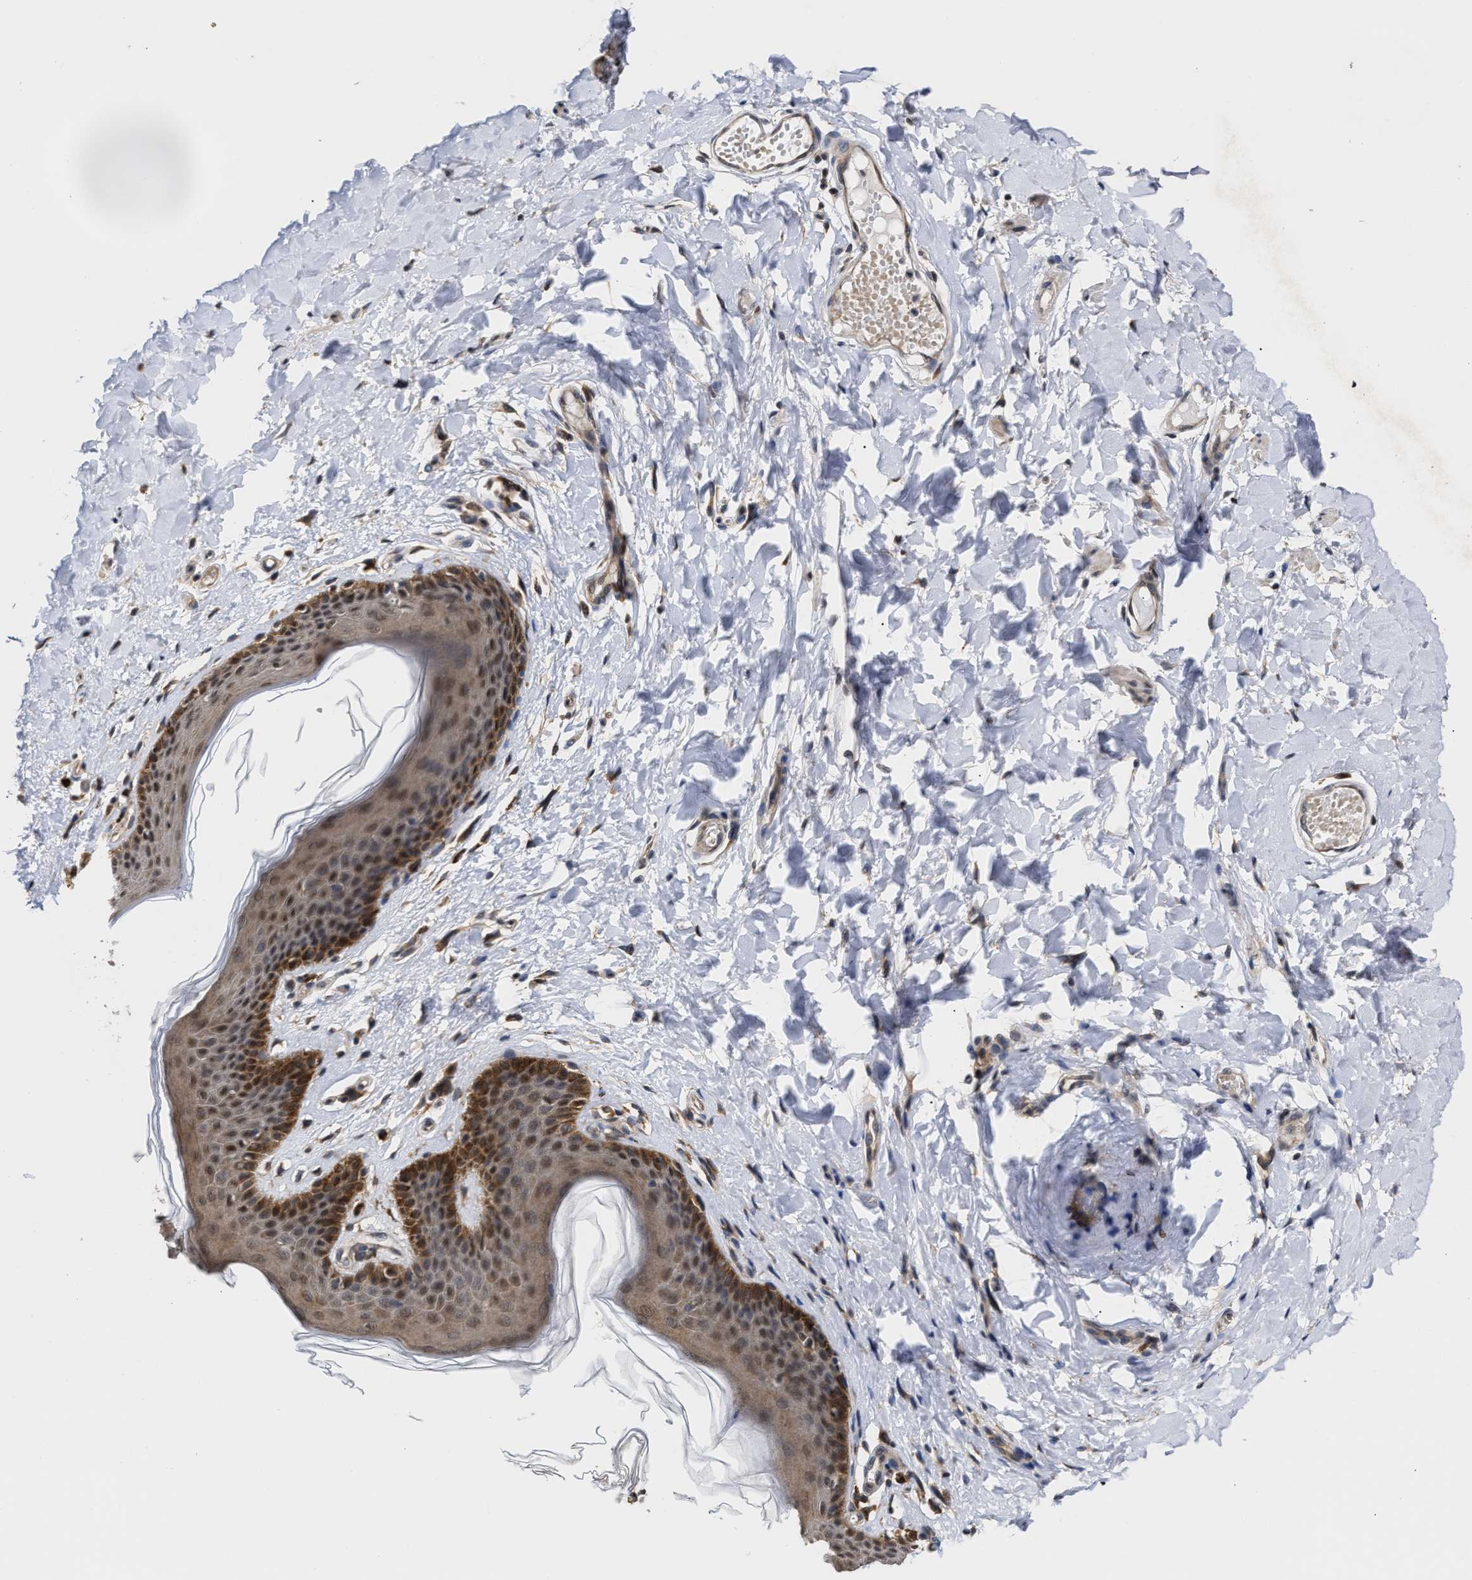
{"staining": {"intensity": "moderate", "quantity": ">75%", "location": "cytoplasmic/membranous,nuclear"}, "tissue": "skin", "cell_type": "Epidermal cells", "image_type": "normal", "snomed": [{"axis": "morphology", "description": "Normal tissue, NOS"}, {"axis": "topography", "description": "Vulva"}], "caption": "Protein staining by immunohistochemistry demonstrates moderate cytoplasmic/membranous,nuclear positivity in approximately >75% of epidermal cells in normal skin. Immunohistochemistry stains the protein of interest in brown and the nuclei are stained blue.", "gene": "CLIP2", "patient": {"sex": "female", "age": 66}}